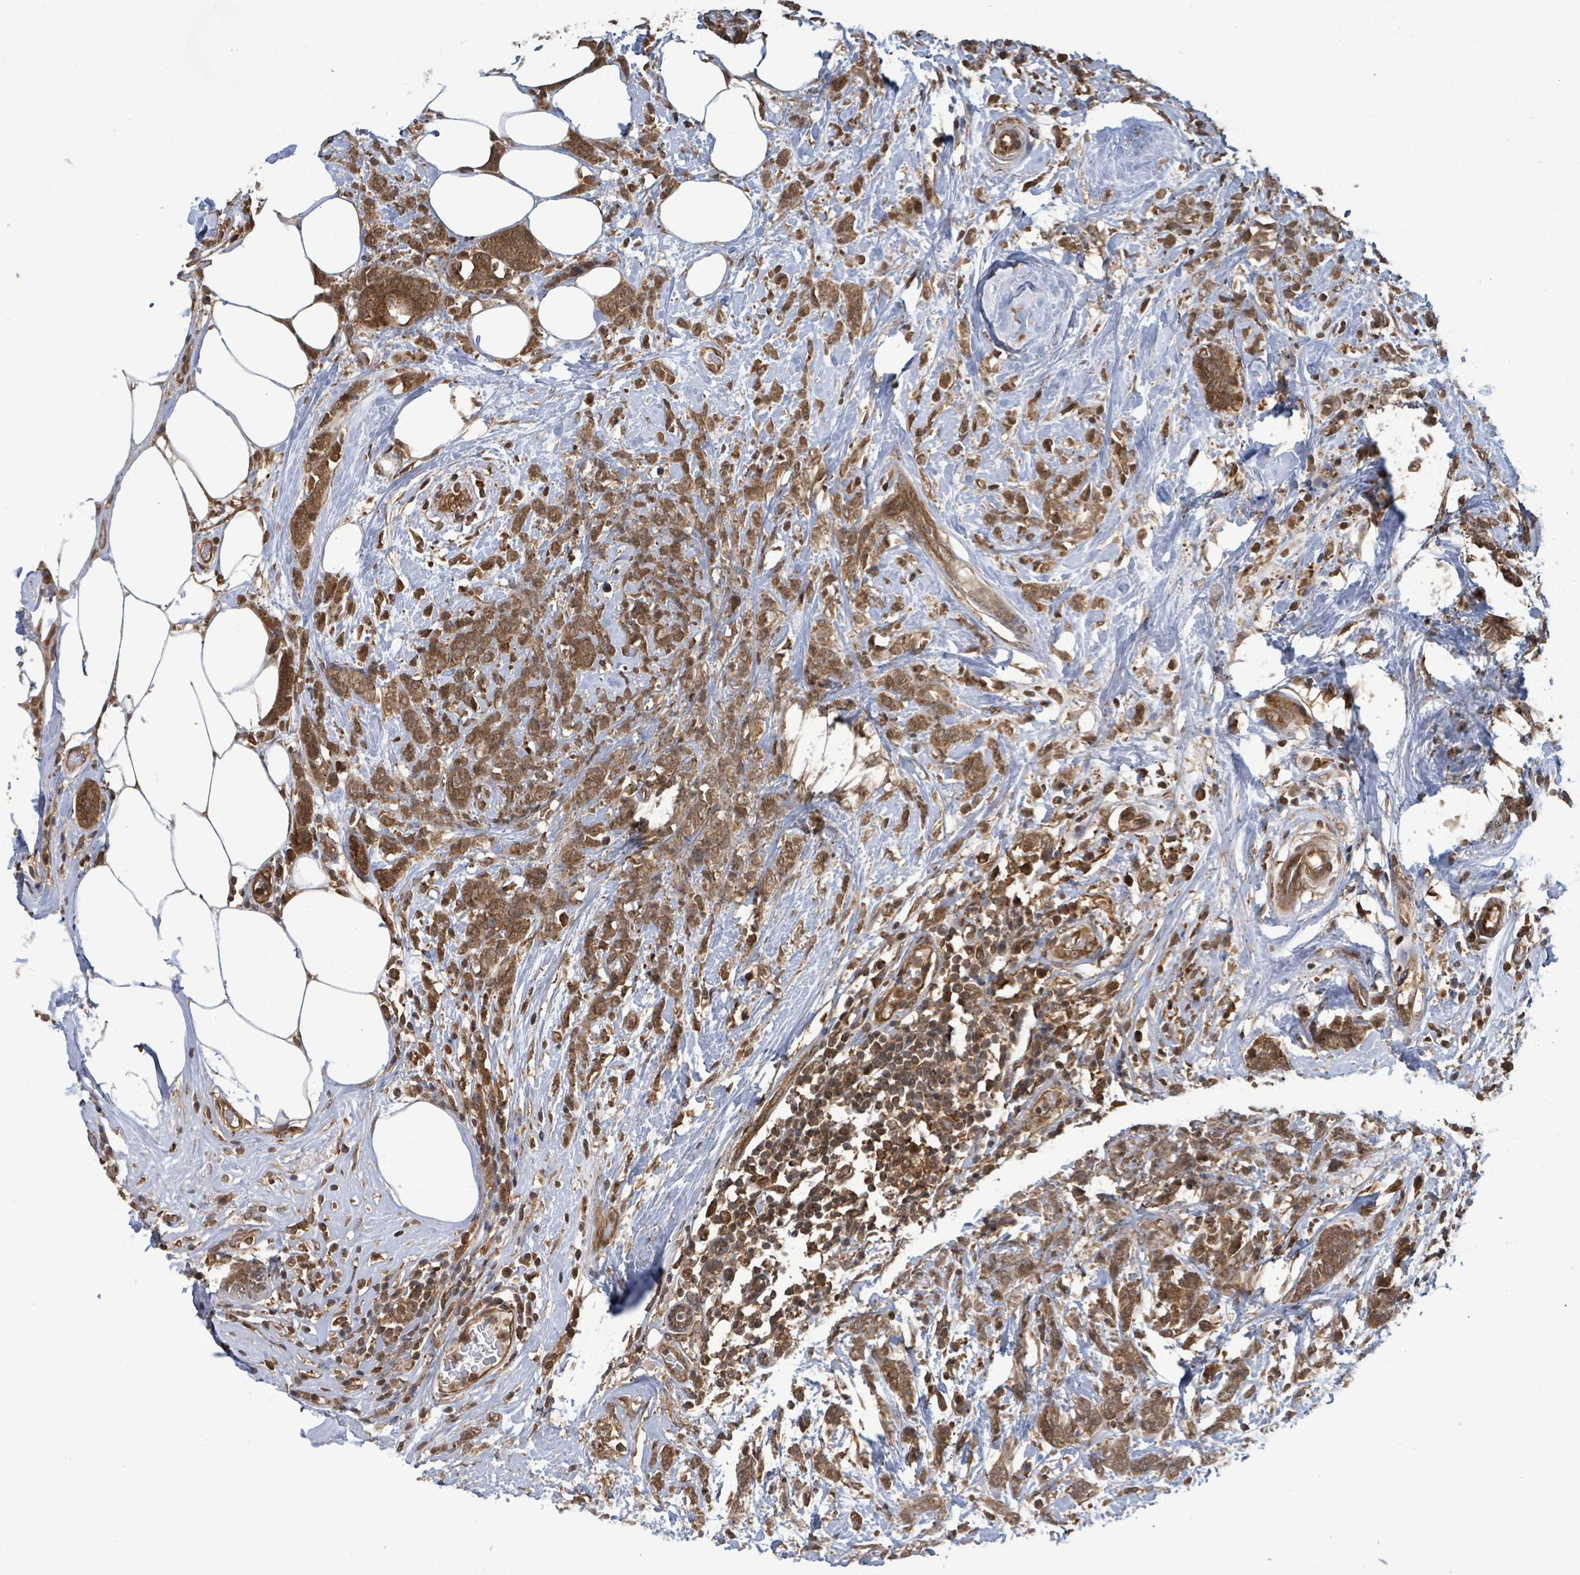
{"staining": {"intensity": "strong", "quantity": ">75%", "location": "cytoplasmic/membranous,nuclear"}, "tissue": "breast cancer", "cell_type": "Tumor cells", "image_type": "cancer", "snomed": [{"axis": "morphology", "description": "Lobular carcinoma"}, {"axis": "topography", "description": "Breast"}], "caption": "High-magnification brightfield microscopy of breast cancer (lobular carcinoma) stained with DAB (3,3'-diaminobenzidine) (brown) and counterstained with hematoxylin (blue). tumor cells exhibit strong cytoplasmic/membranous and nuclear staining is identified in approximately>75% of cells. (brown staining indicates protein expression, while blue staining denotes nuclei).", "gene": "KLC1", "patient": {"sex": "female", "age": 58}}